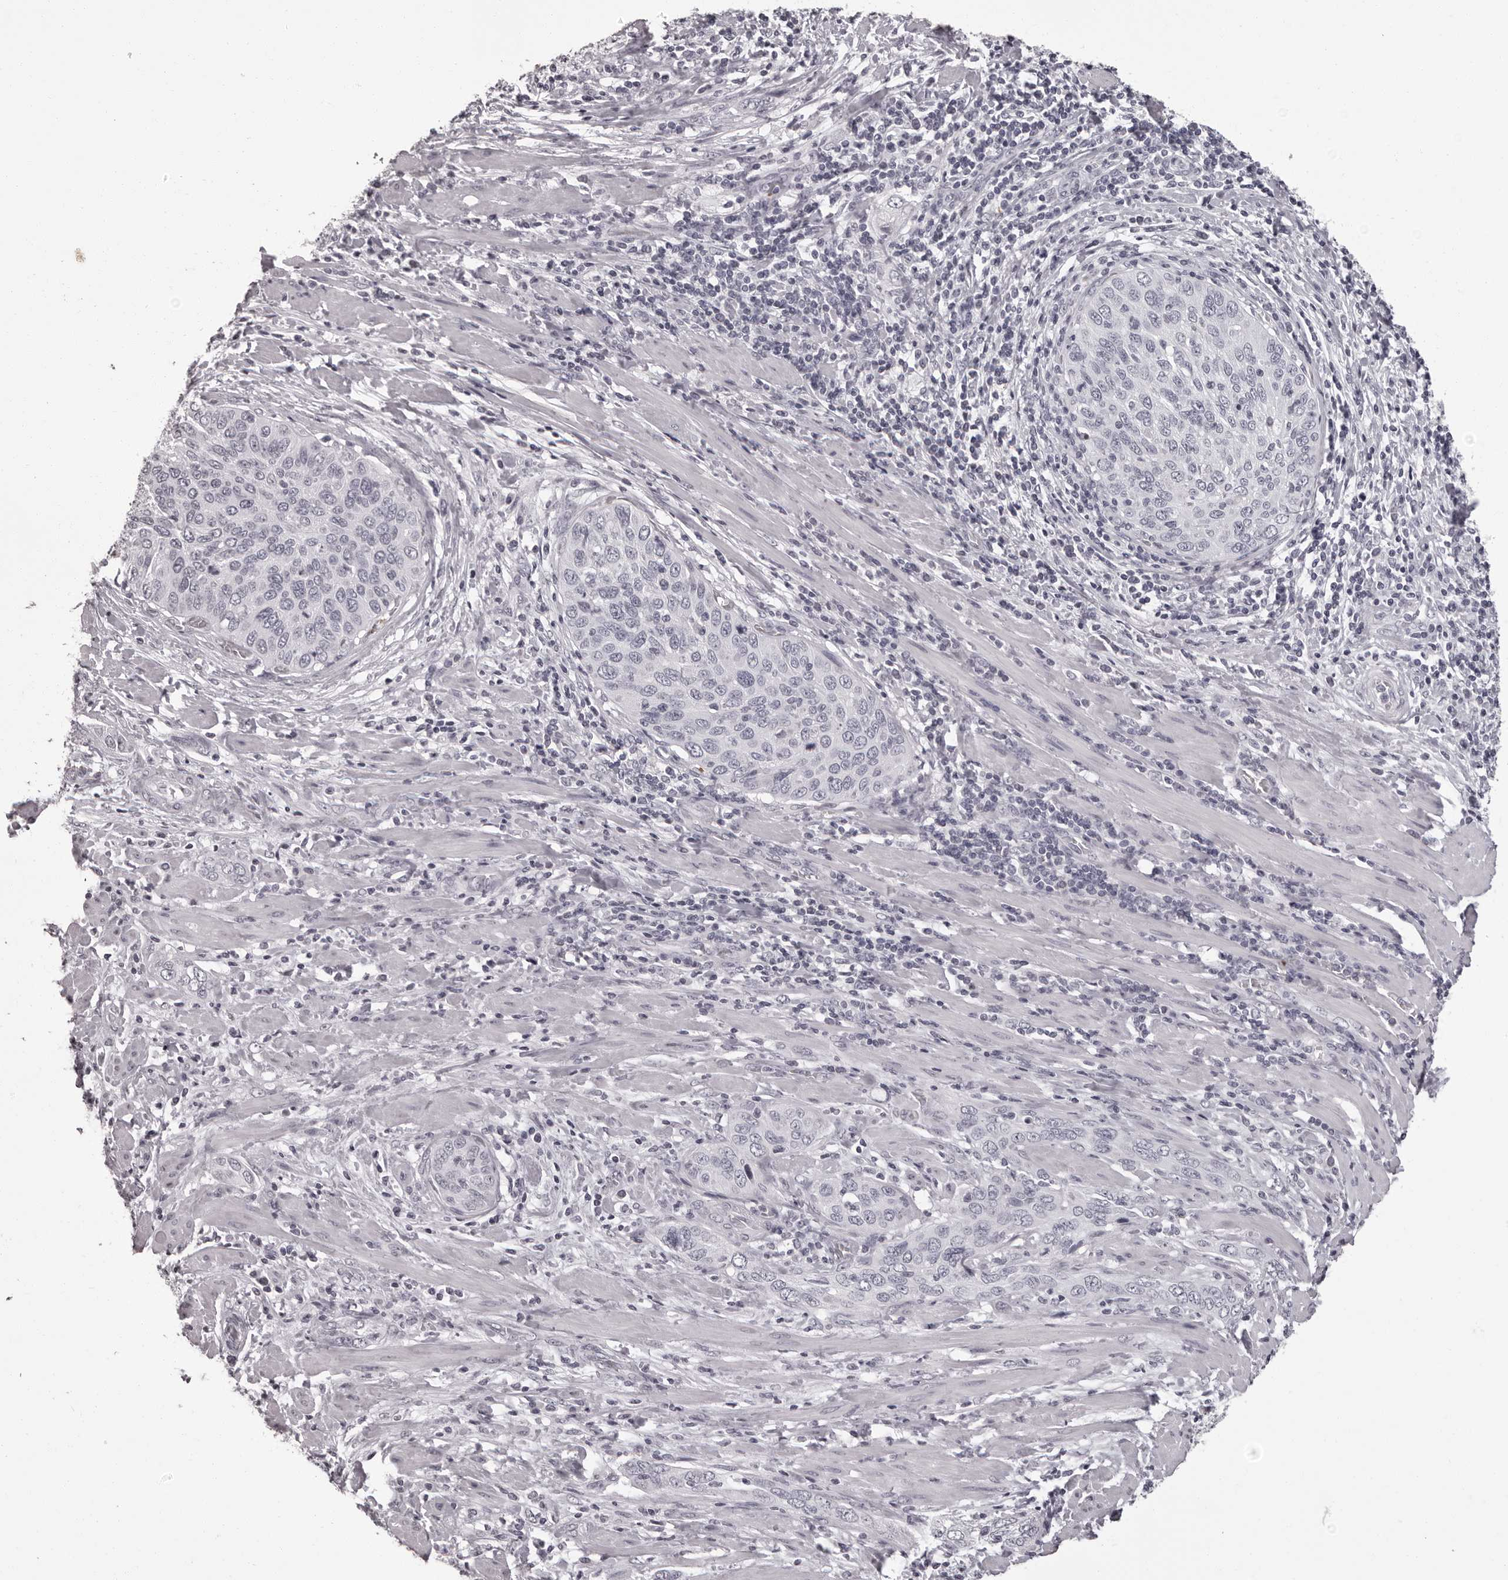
{"staining": {"intensity": "negative", "quantity": "none", "location": "none"}, "tissue": "cervical cancer", "cell_type": "Tumor cells", "image_type": "cancer", "snomed": [{"axis": "morphology", "description": "Squamous cell carcinoma, NOS"}, {"axis": "topography", "description": "Cervix"}], "caption": "IHC histopathology image of neoplastic tissue: cervical cancer stained with DAB (3,3'-diaminobenzidine) demonstrates no significant protein staining in tumor cells.", "gene": "C8orf74", "patient": {"sex": "female", "age": 60}}